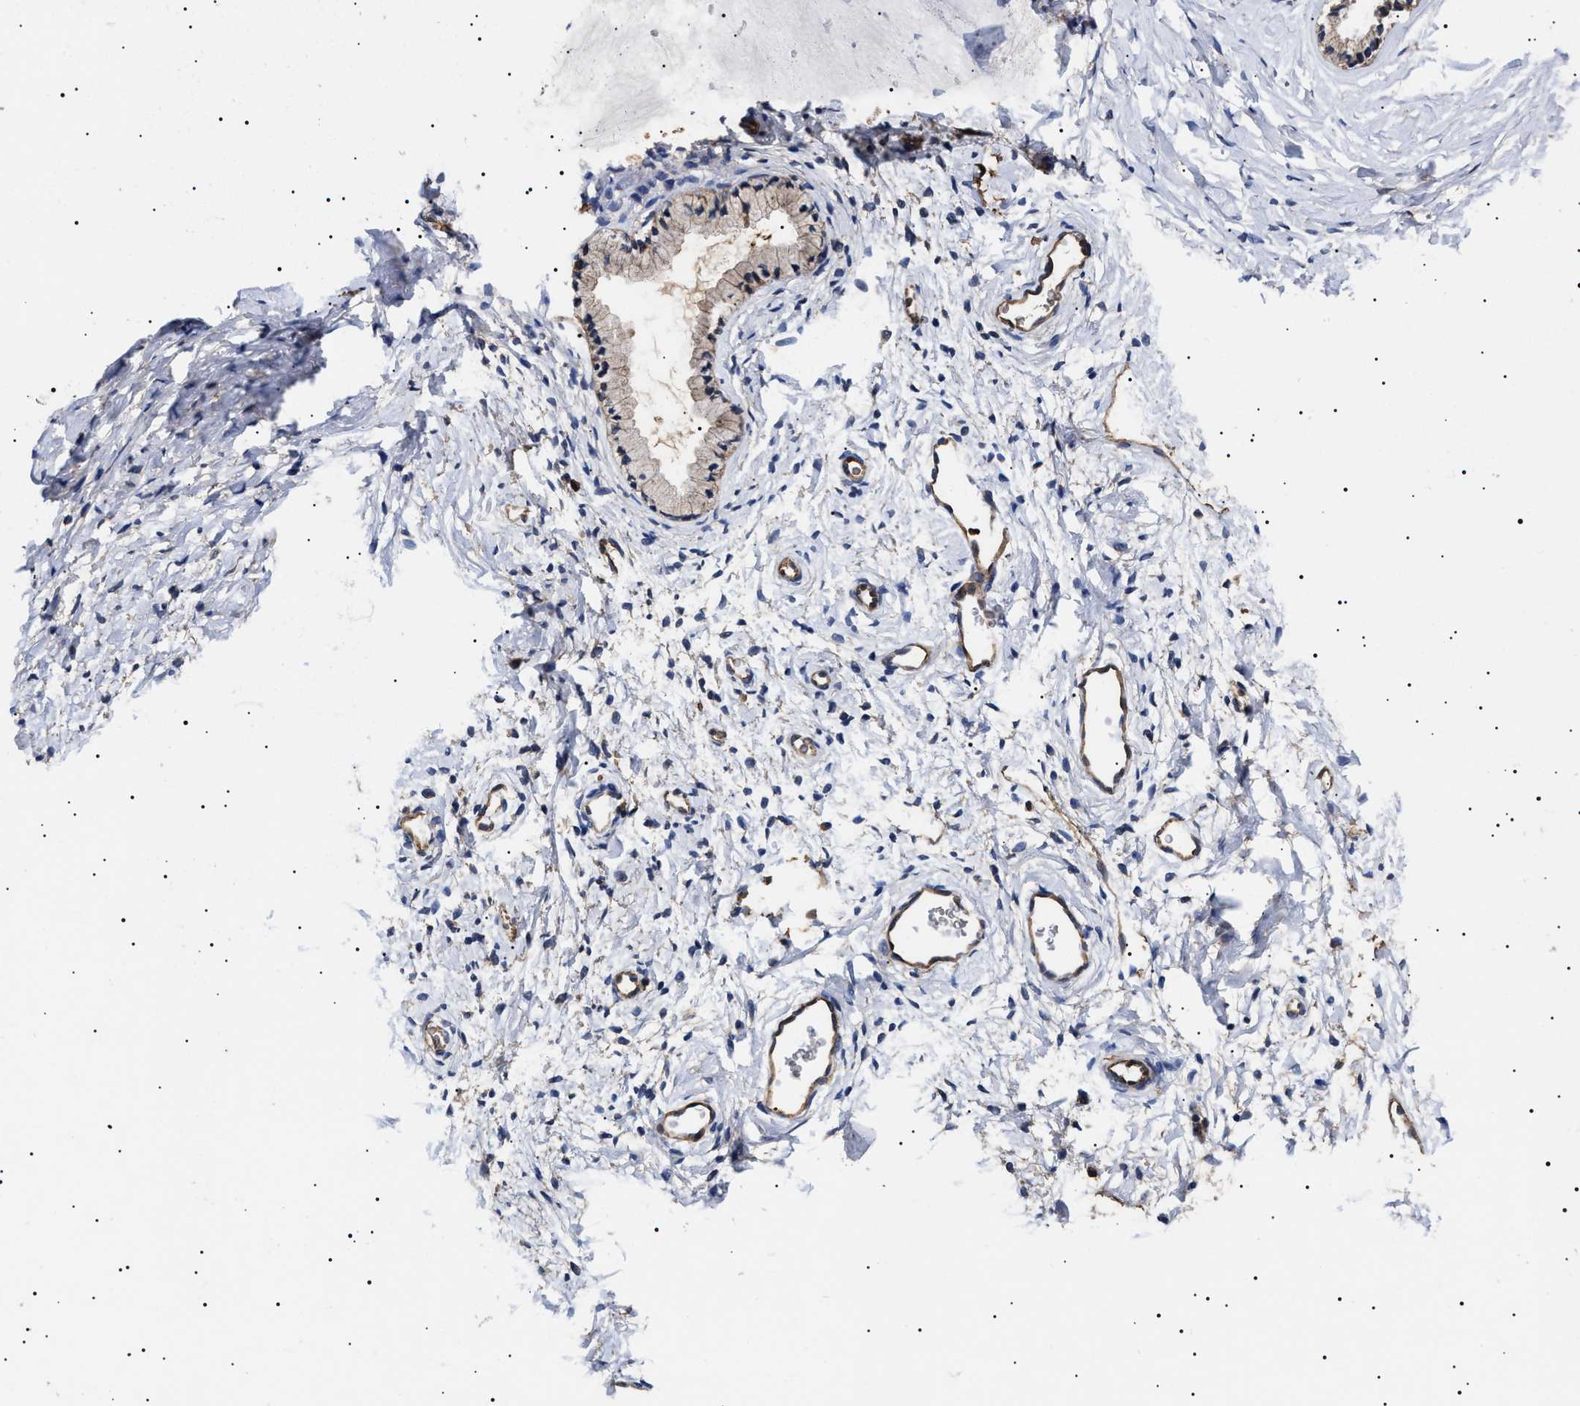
{"staining": {"intensity": "moderate", "quantity": "25%-75%", "location": "cytoplasmic/membranous"}, "tissue": "cervix", "cell_type": "Glandular cells", "image_type": "normal", "snomed": [{"axis": "morphology", "description": "Normal tissue, NOS"}, {"axis": "topography", "description": "Cervix"}], "caption": "Benign cervix displays moderate cytoplasmic/membranous positivity in about 25%-75% of glandular cells, visualized by immunohistochemistry.", "gene": "TPP2", "patient": {"sex": "female", "age": 72}}